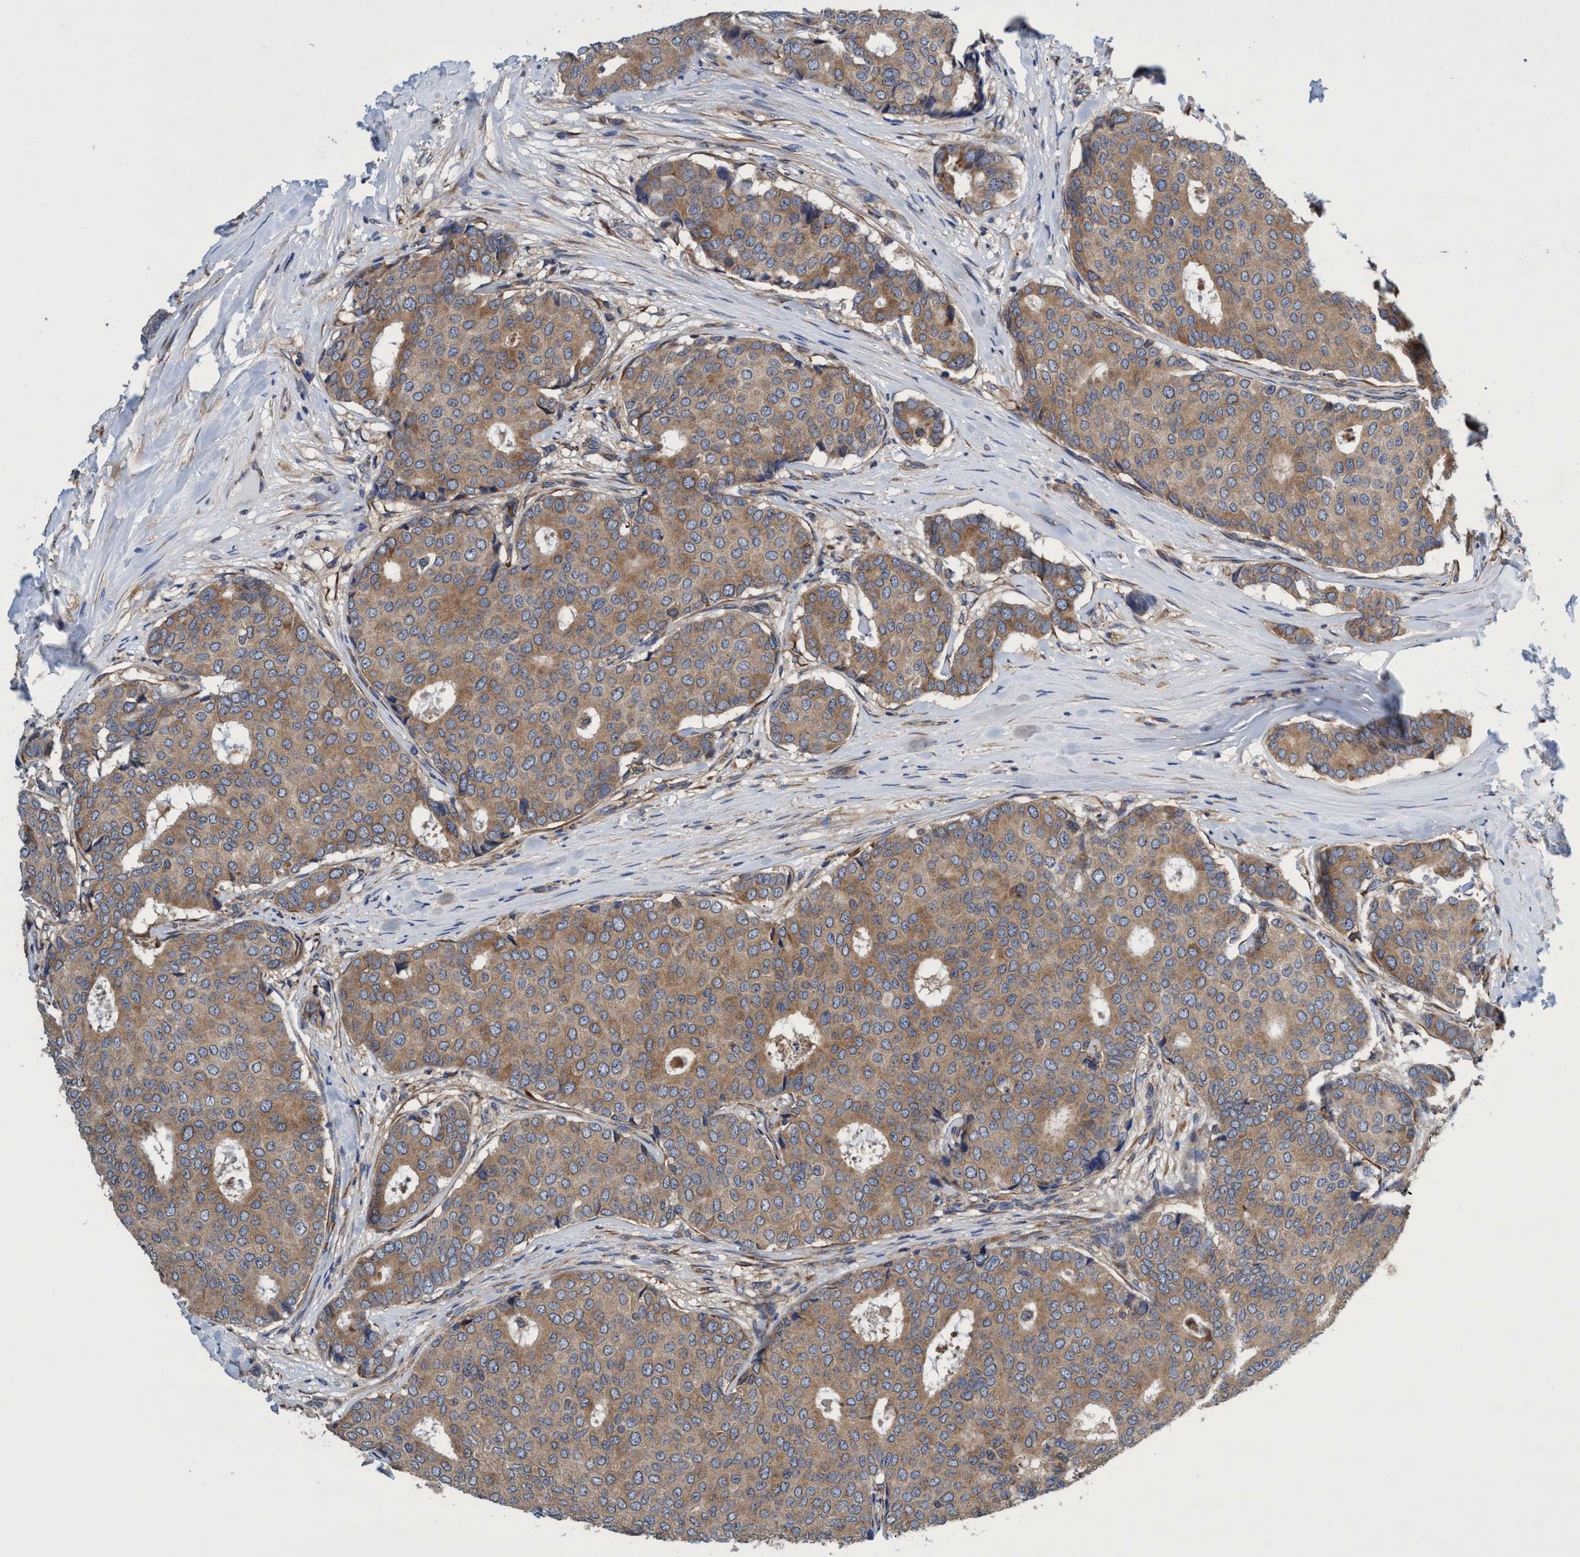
{"staining": {"intensity": "moderate", "quantity": ">75%", "location": "cytoplasmic/membranous"}, "tissue": "breast cancer", "cell_type": "Tumor cells", "image_type": "cancer", "snomed": [{"axis": "morphology", "description": "Duct carcinoma"}, {"axis": "topography", "description": "Breast"}], "caption": "Protein expression analysis of human breast cancer (intraductal carcinoma) reveals moderate cytoplasmic/membranous staining in about >75% of tumor cells. The protein is shown in brown color, while the nuclei are stained blue.", "gene": "CALCOCO2", "patient": {"sex": "female", "age": 75}}